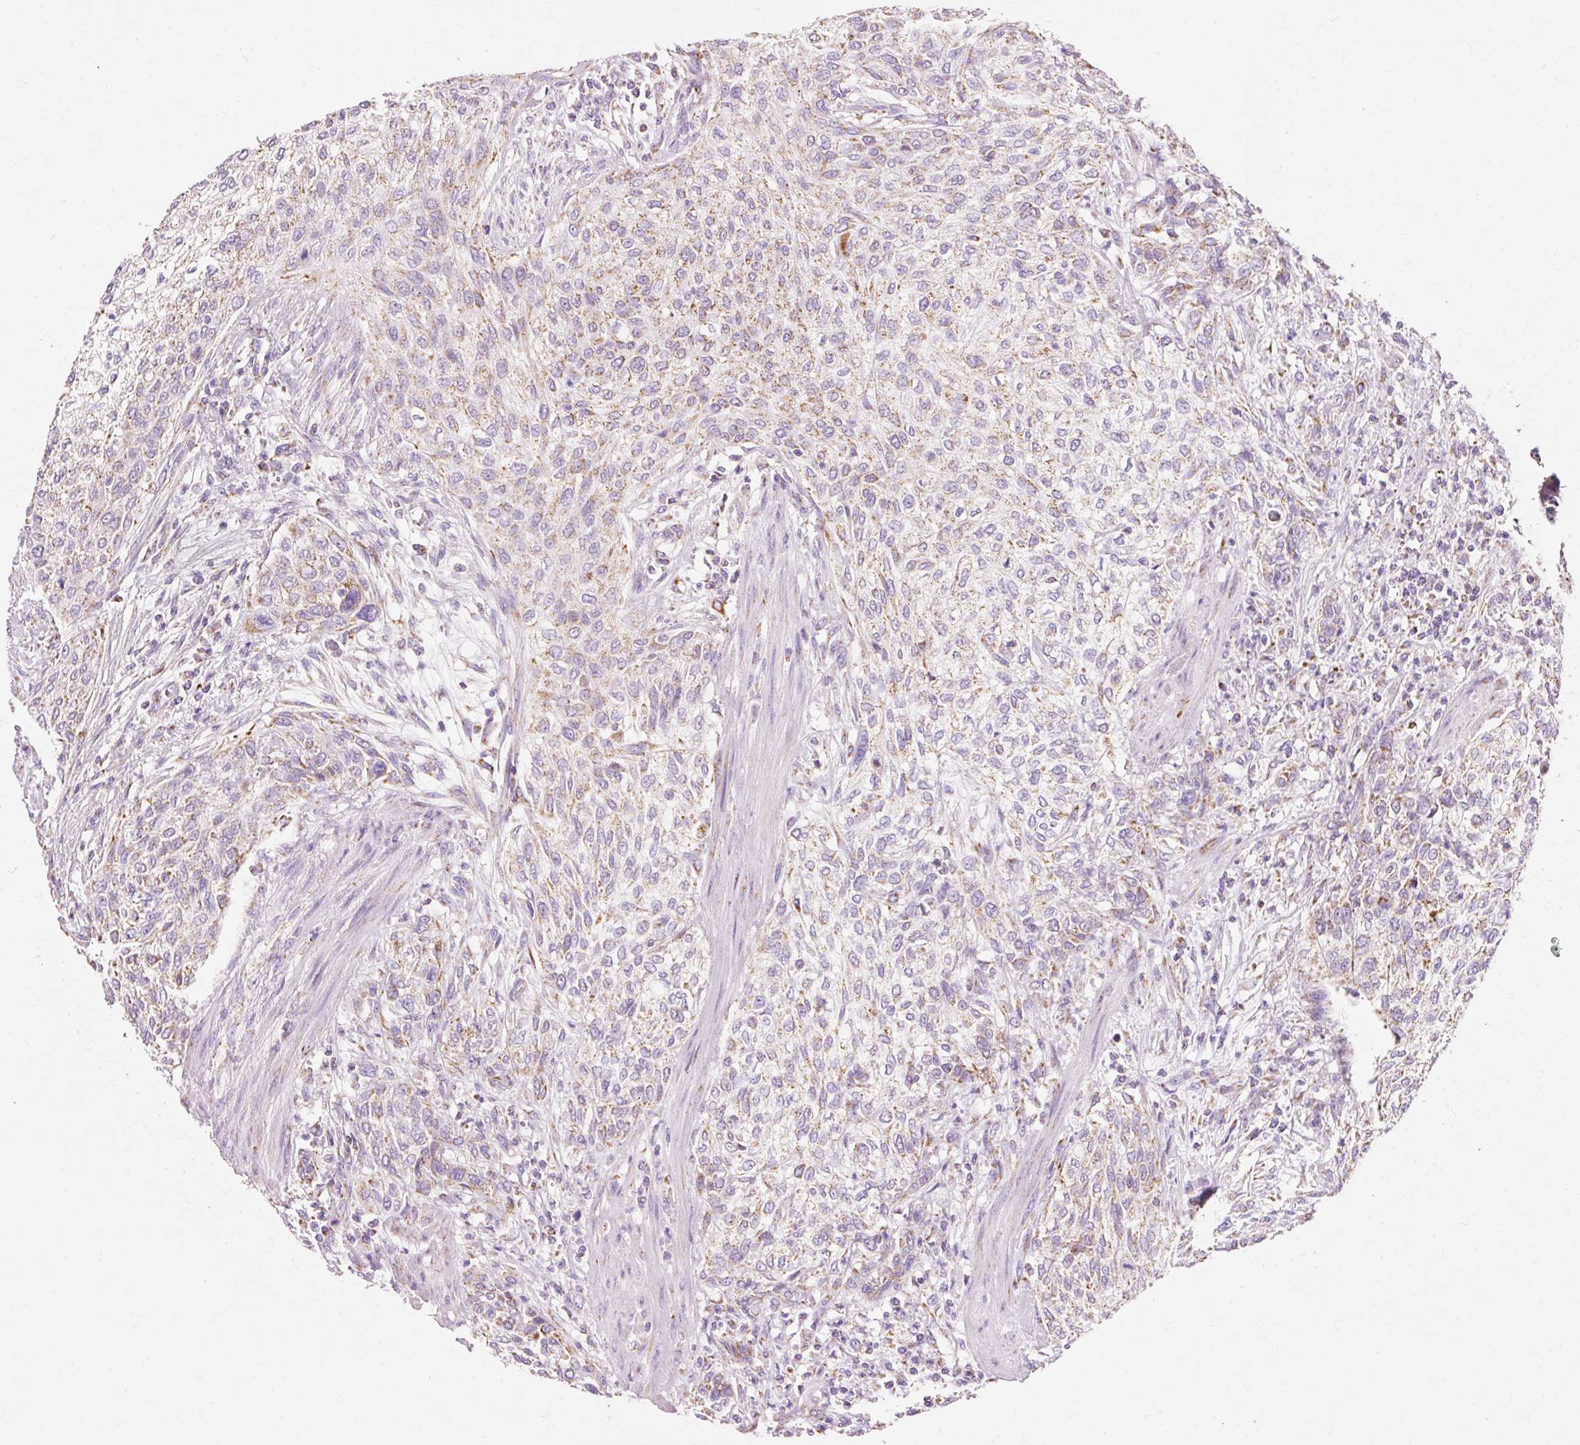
{"staining": {"intensity": "weak", "quantity": "25%-75%", "location": "cytoplasmic/membranous"}, "tissue": "urothelial cancer", "cell_type": "Tumor cells", "image_type": "cancer", "snomed": [{"axis": "morphology", "description": "Urothelial carcinoma, High grade"}, {"axis": "topography", "description": "Urinary bladder"}], "caption": "Protein expression analysis of human urothelial cancer reveals weak cytoplasmic/membranous positivity in approximately 25%-75% of tumor cells.", "gene": "ATP5PO", "patient": {"sex": "male", "age": 35}}